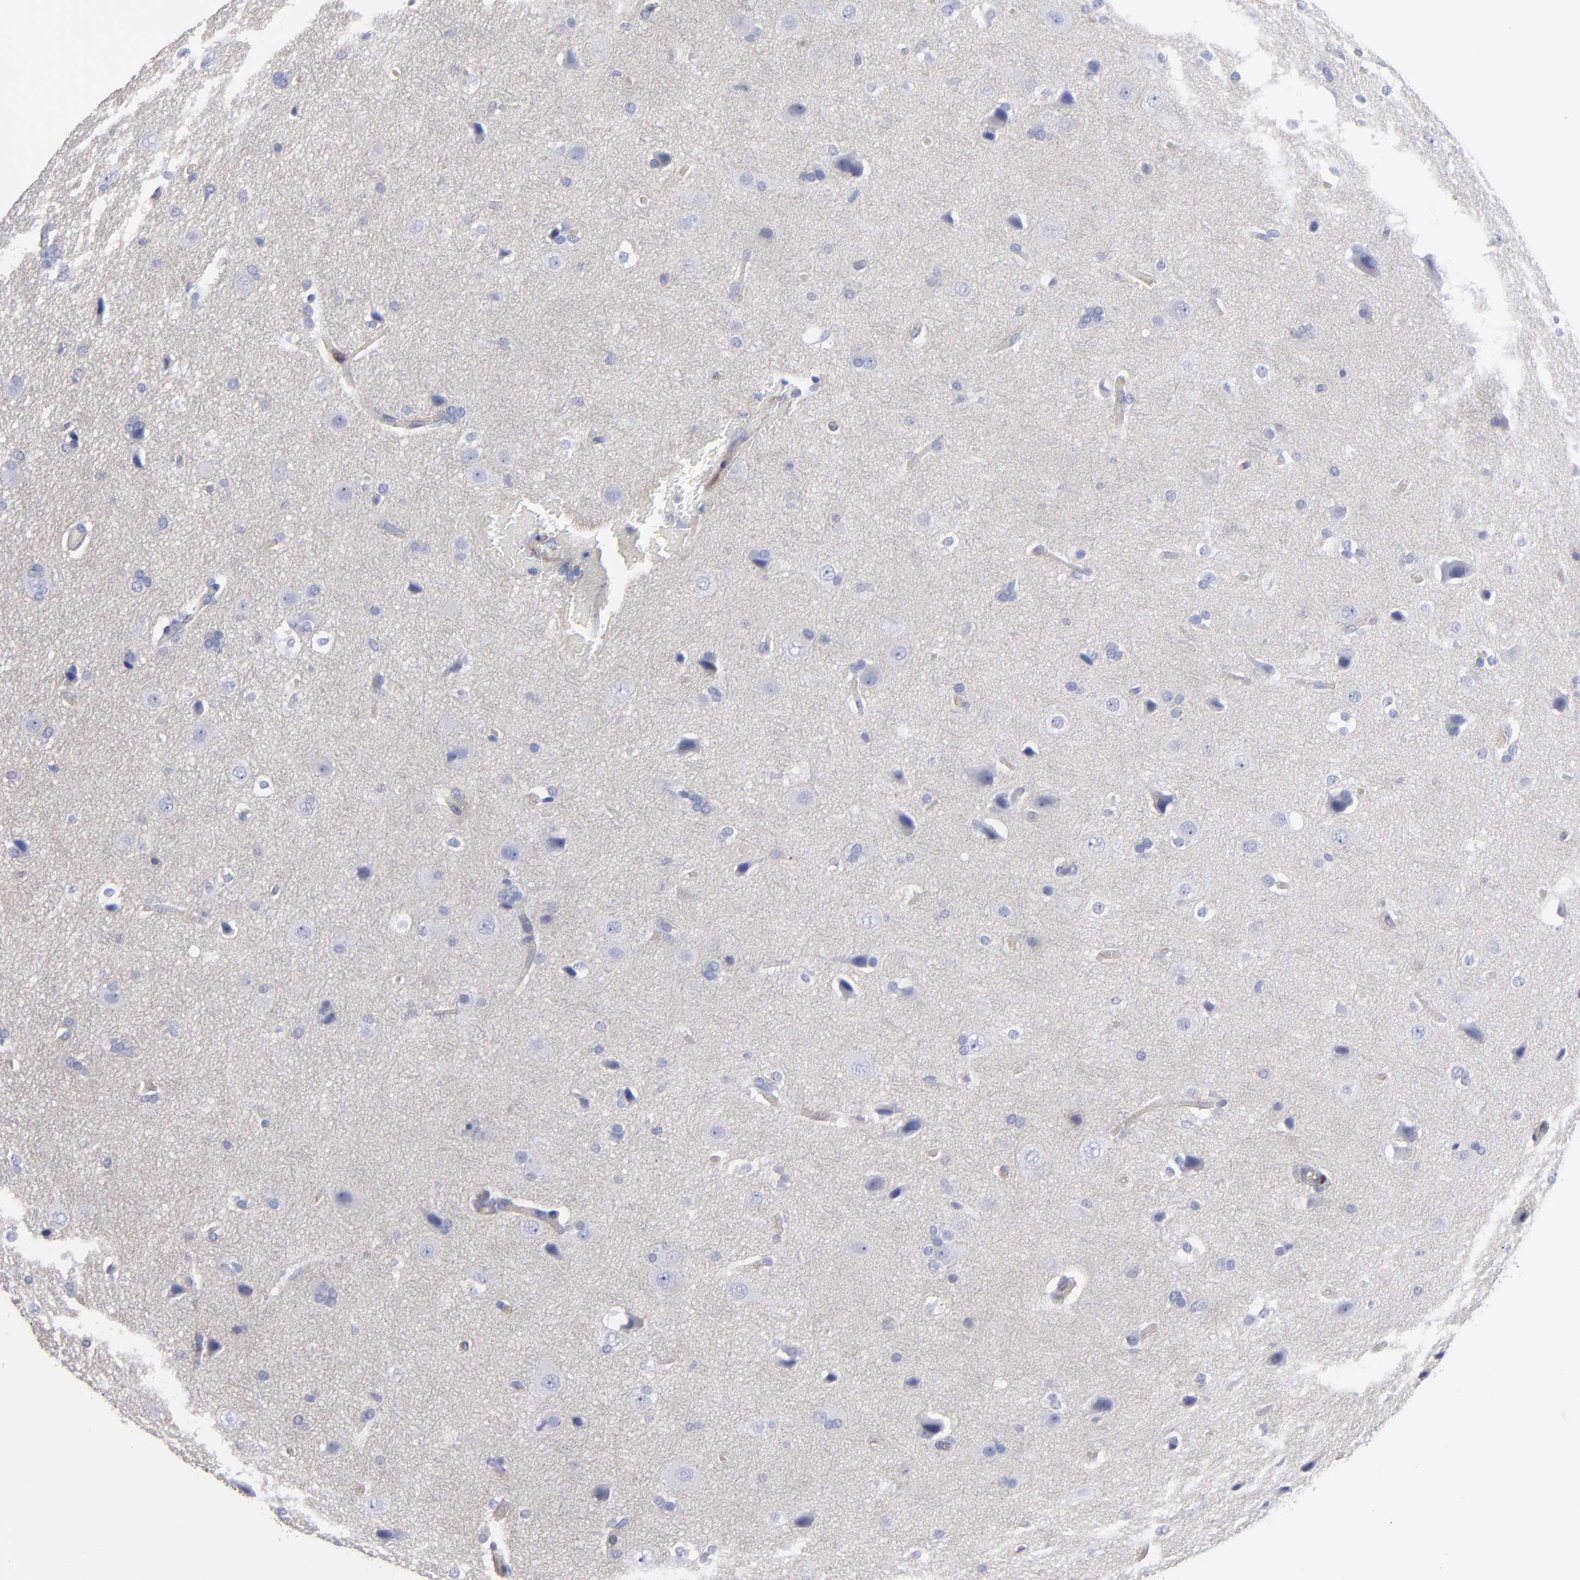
{"staining": {"intensity": "negative", "quantity": "none", "location": "none"}, "tissue": "glioma", "cell_type": "Tumor cells", "image_type": "cancer", "snomed": [{"axis": "morphology", "description": "Glioma, malignant, Low grade"}, {"axis": "topography", "description": "Cerebral cortex"}], "caption": "Immunohistochemistry (IHC) histopathology image of neoplastic tissue: human glioma stained with DAB demonstrates no significant protein staining in tumor cells.", "gene": "TM4SF1", "patient": {"sex": "female", "age": 47}}